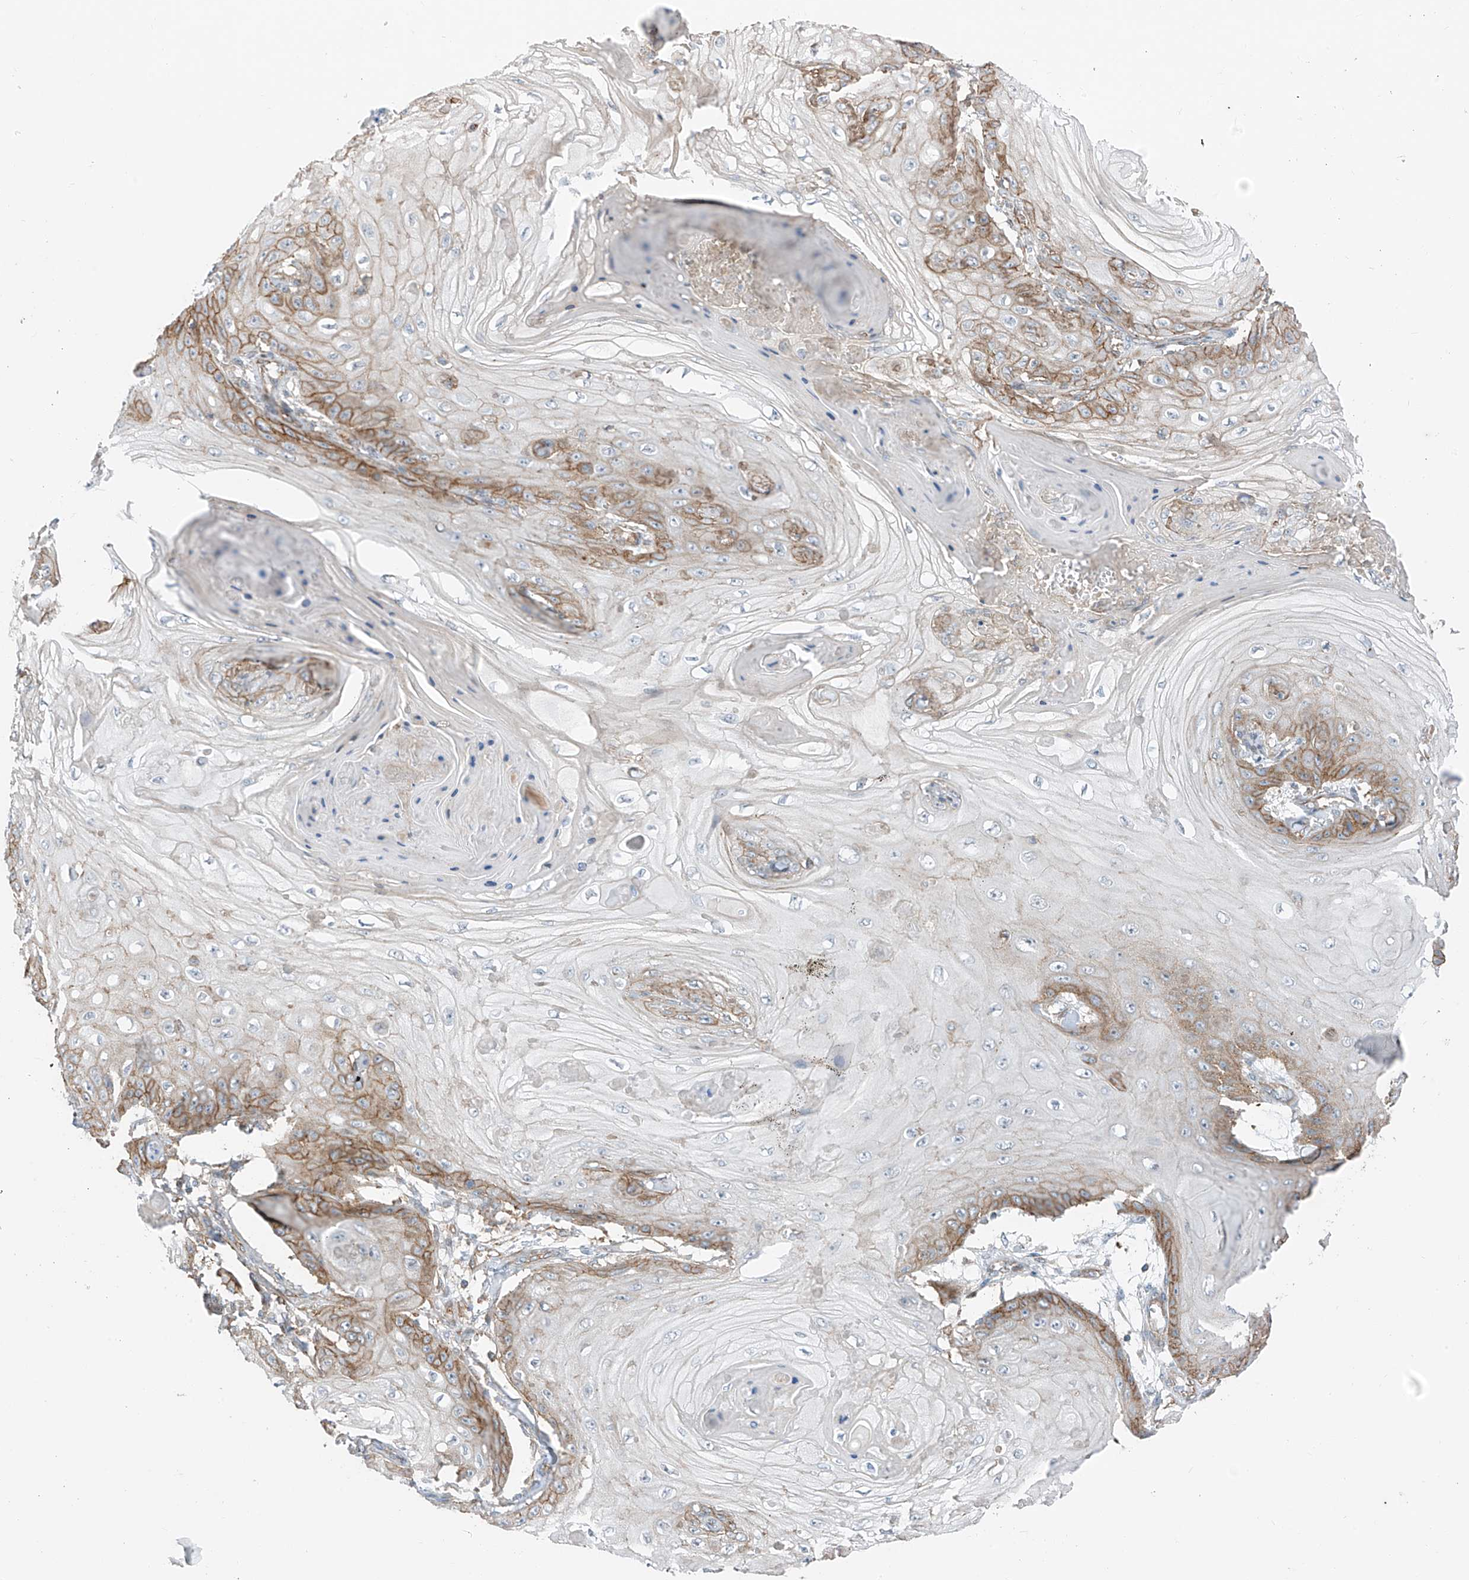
{"staining": {"intensity": "moderate", "quantity": "<25%", "location": "cytoplasmic/membranous"}, "tissue": "skin cancer", "cell_type": "Tumor cells", "image_type": "cancer", "snomed": [{"axis": "morphology", "description": "Squamous cell carcinoma, NOS"}, {"axis": "topography", "description": "Skin"}], "caption": "Tumor cells show low levels of moderate cytoplasmic/membranous staining in about <25% of cells in skin cancer.", "gene": "SLC1A5", "patient": {"sex": "male", "age": 74}}